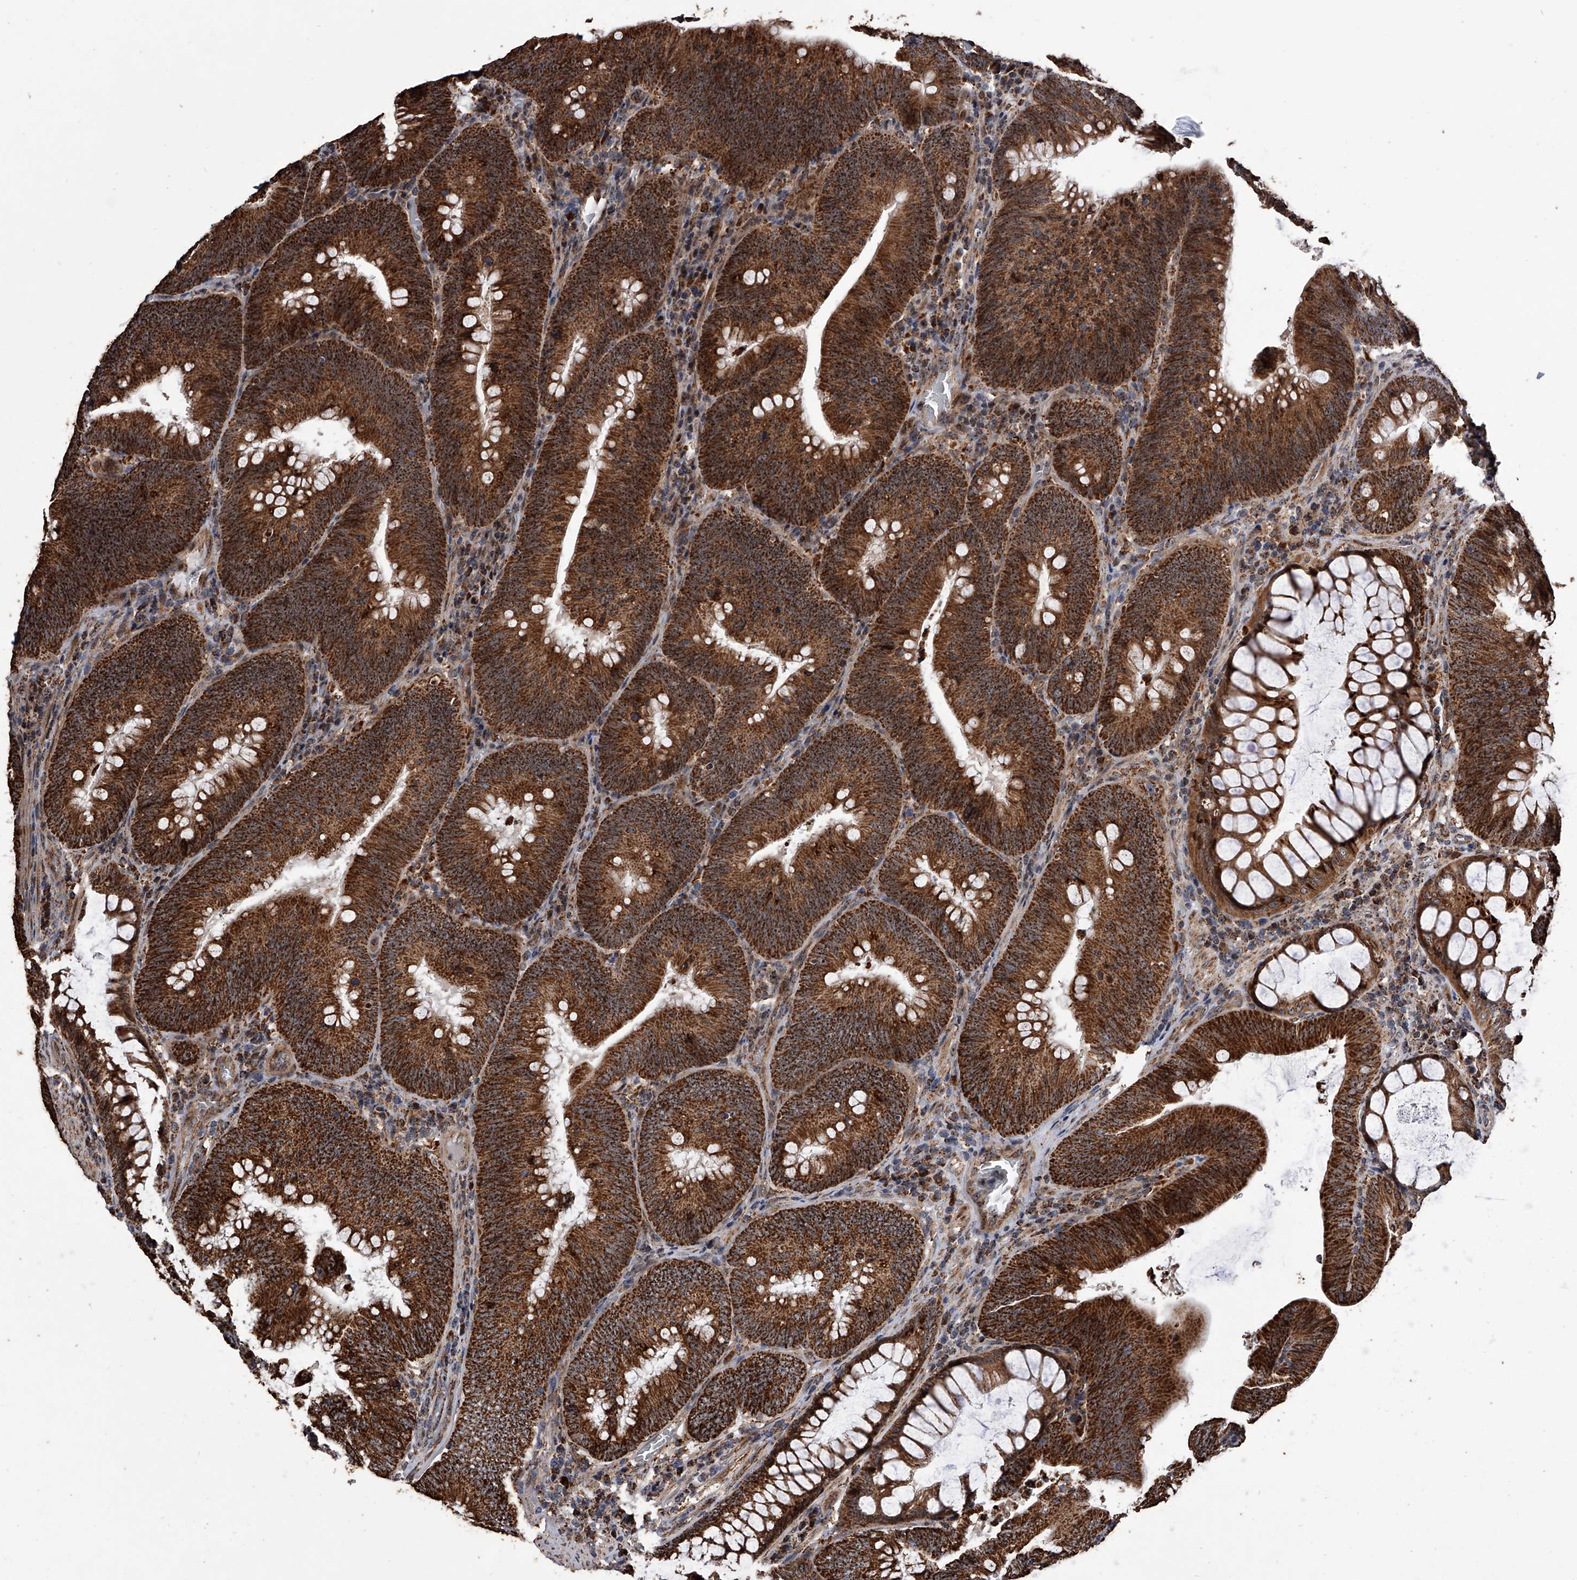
{"staining": {"intensity": "strong", "quantity": ">75%", "location": "cytoplasmic/membranous"}, "tissue": "colorectal cancer", "cell_type": "Tumor cells", "image_type": "cancer", "snomed": [{"axis": "morphology", "description": "Normal tissue, NOS"}, {"axis": "topography", "description": "Colon"}], "caption": "Immunohistochemical staining of colorectal cancer reveals high levels of strong cytoplasmic/membranous expression in approximately >75% of tumor cells.", "gene": "SMPDL3A", "patient": {"sex": "female", "age": 82}}